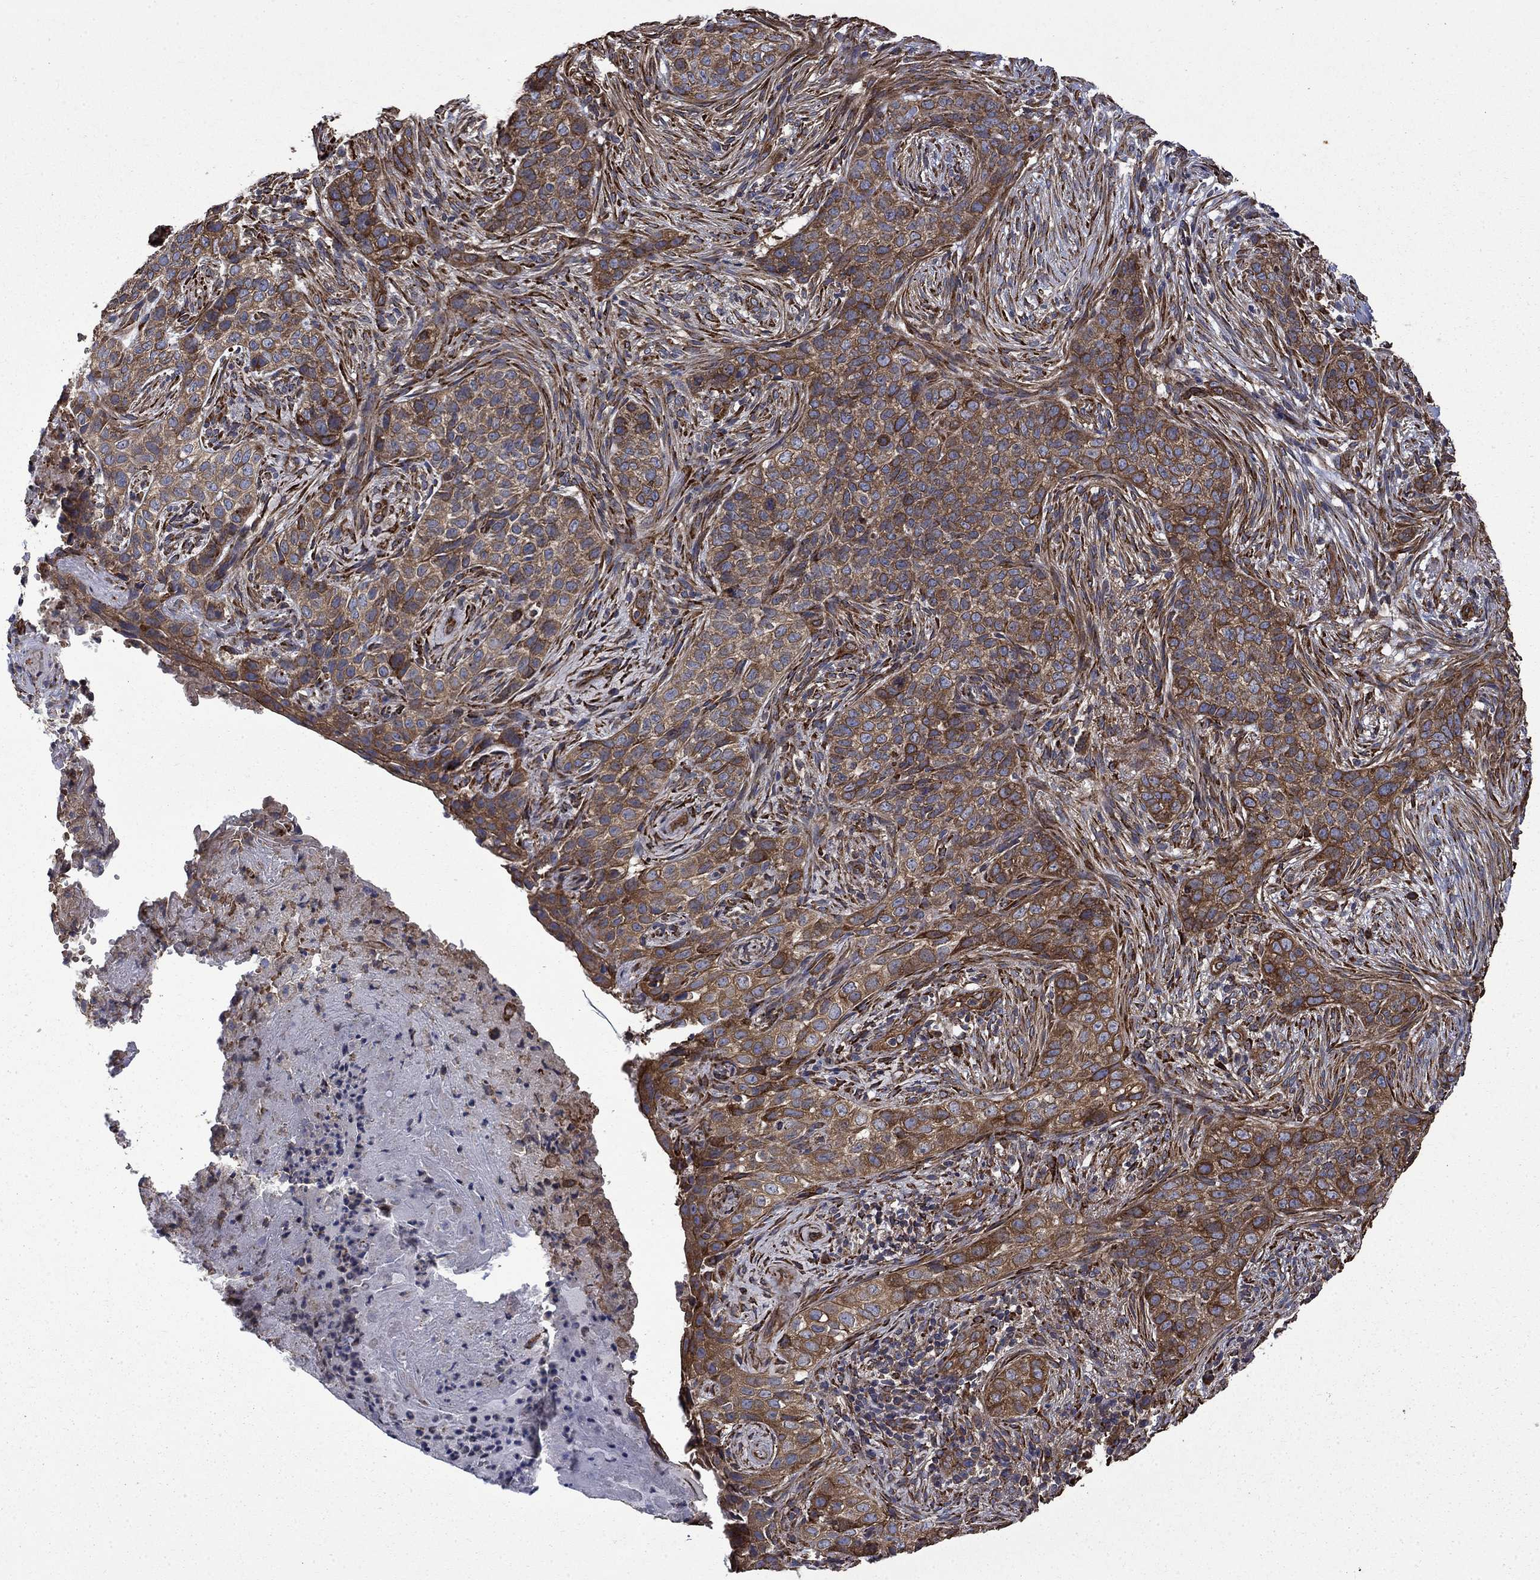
{"staining": {"intensity": "strong", "quantity": "25%-75%", "location": "cytoplasmic/membranous"}, "tissue": "skin cancer", "cell_type": "Tumor cells", "image_type": "cancer", "snomed": [{"axis": "morphology", "description": "Squamous cell carcinoma, NOS"}, {"axis": "topography", "description": "Skin"}], "caption": "A brown stain shows strong cytoplasmic/membranous expression of a protein in human skin cancer (squamous cell carcinoma) tumor cells. Nuclei are stained in blue.", "gene": "CUTC", "patient": {"sex": "male", "age": 88}}